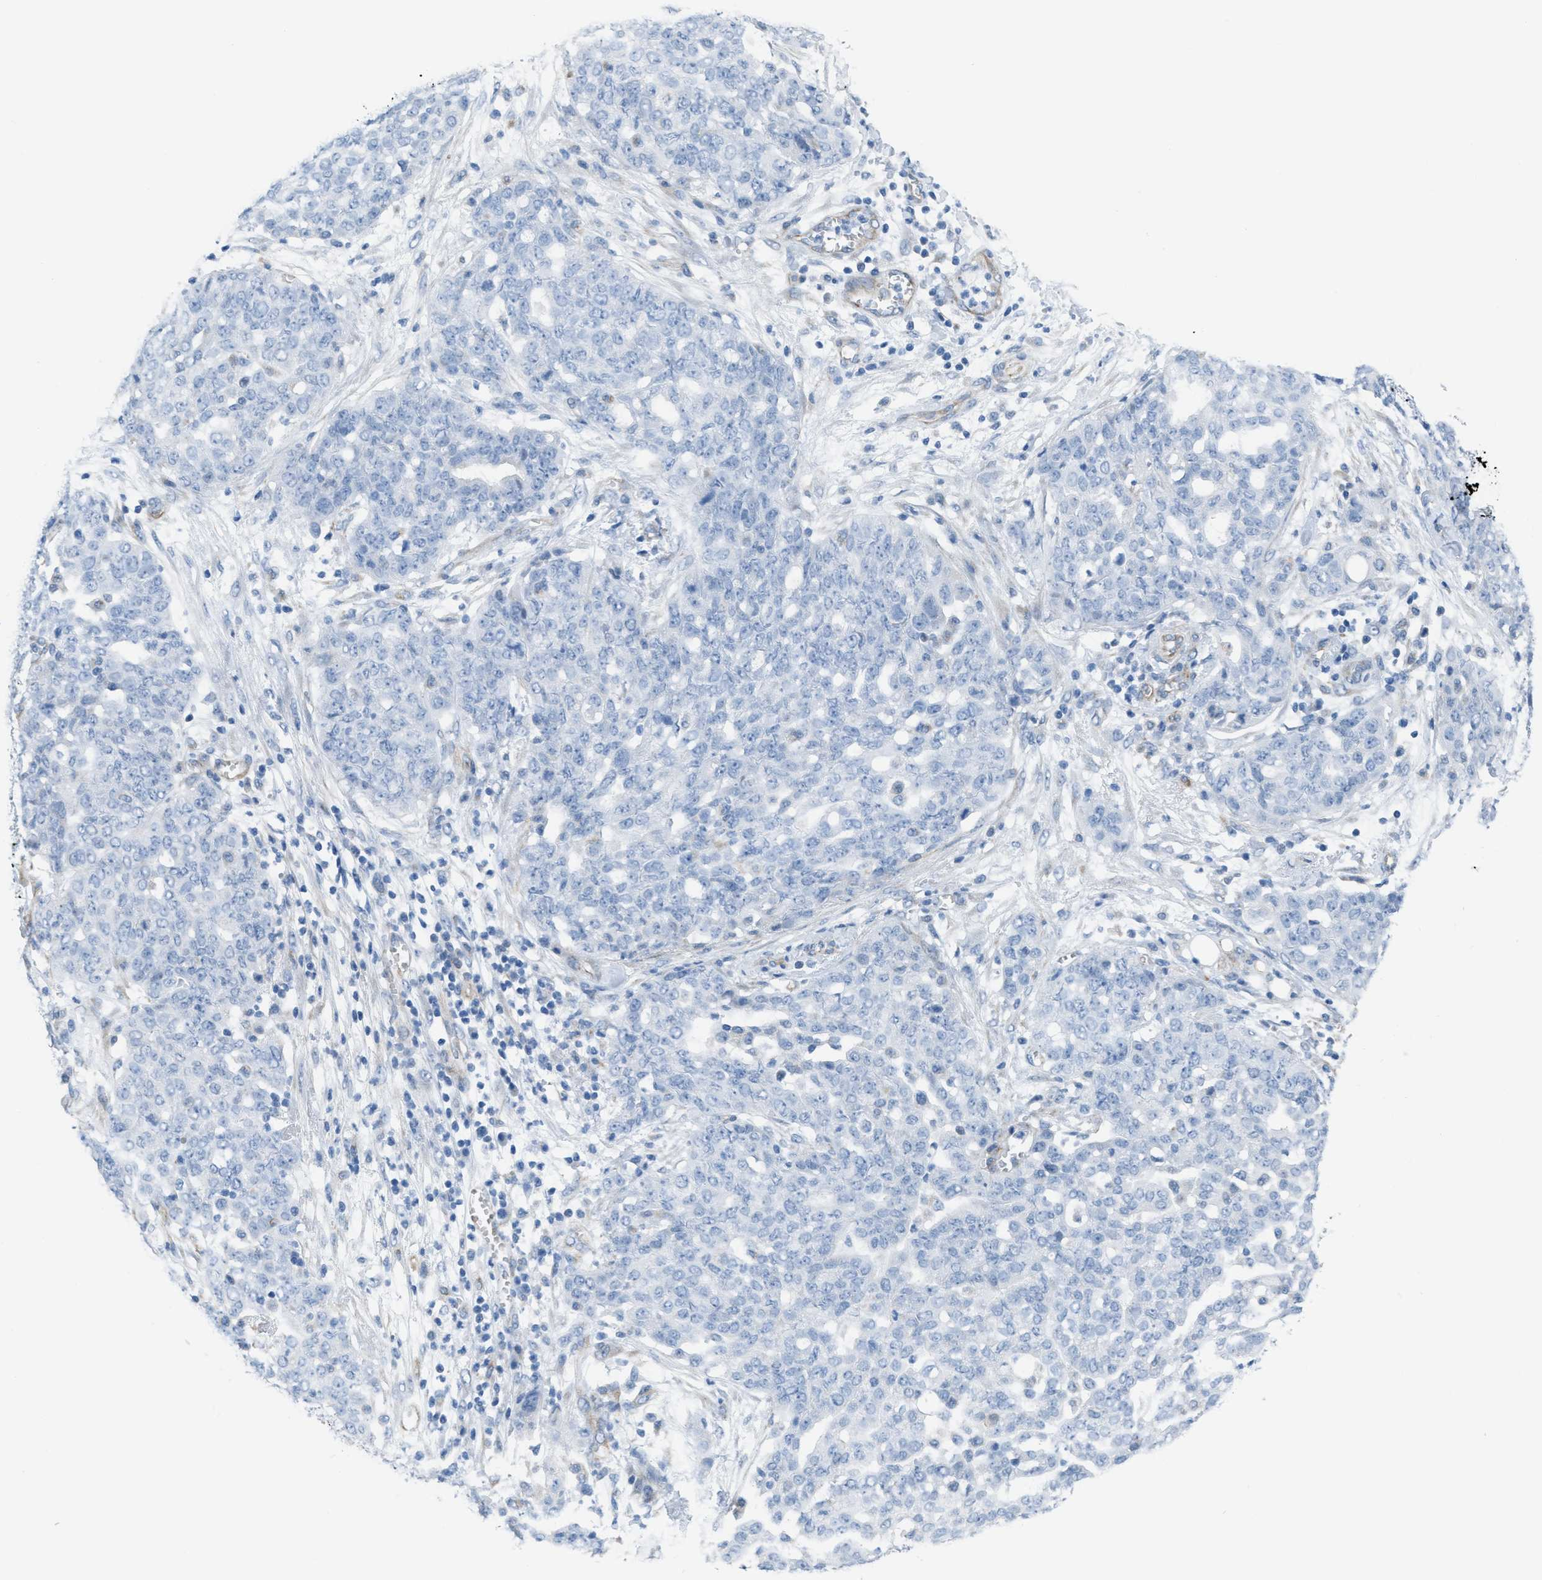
{"staining": {"intensity": "negative", "quantity": "none", "location": "none"}, "tissue": "ovarian cancer", "cell_type": "Tumor cells", "image_type": "cancer", "snomed": [{"axis": "morphology", "description": "Cystadenocarcinoma, serous, NOS"}, {"axis": "topography", "description": "Soft tissue"}, {"axis": "topography", "description": "Ovary"}], "caption": "Immunohistochemistry photomicrograph of ovarian serous cystadenocarcinoma stained for a protein (brown), which exhibits no expression in tumor cells.", "gene": "SLC12A1", "patient": {"sex": "female", "age": 57}}